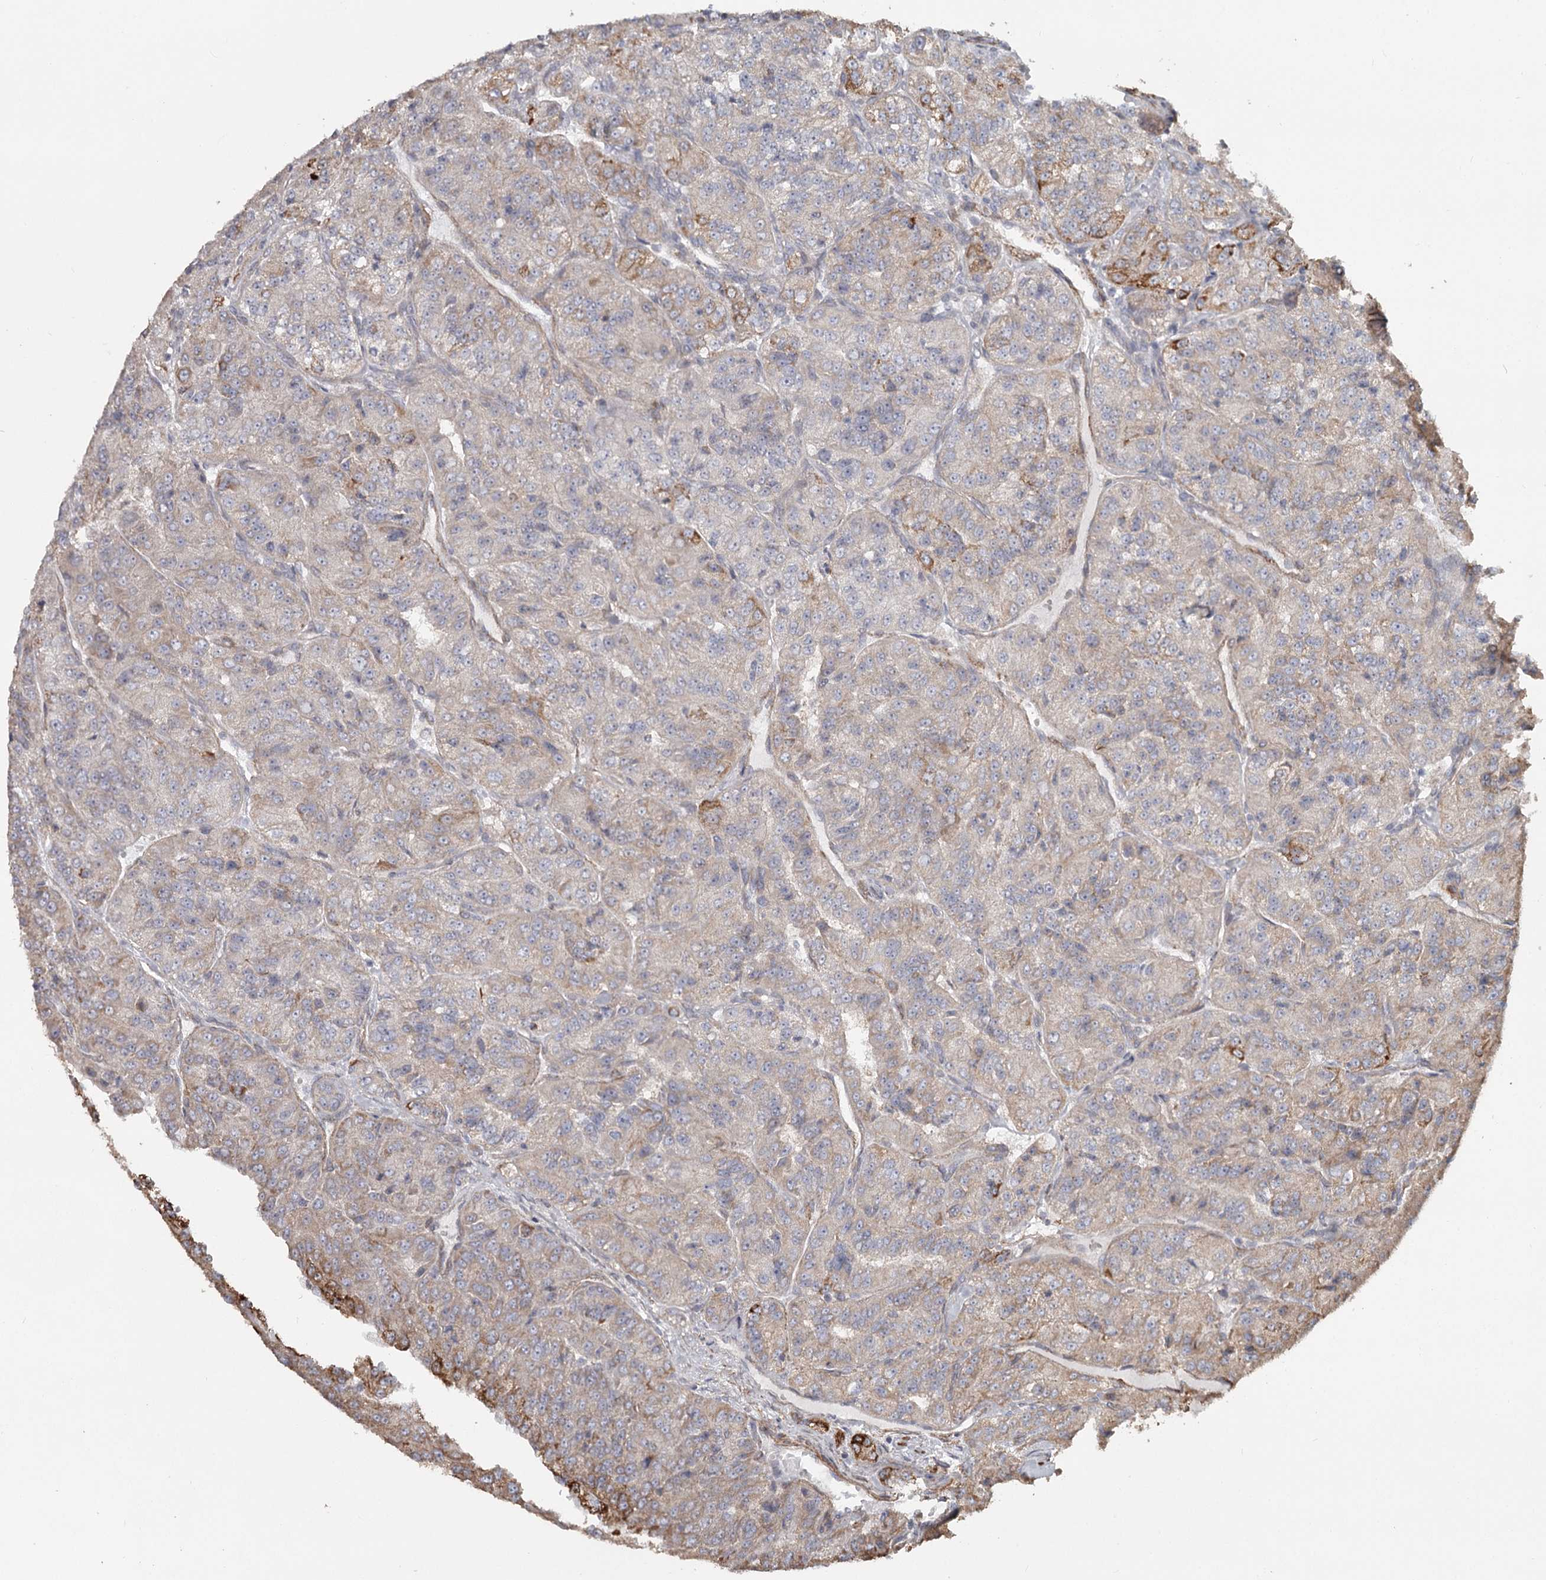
{"staining": {"intensity": "moderate", "quantity": "<25%", "location": "cytoplasmic/membranous"}, "tissue": "renal cancer", "cell_type": "Tumor cells", "image_type": "cancer", "snomed": [{"axis": "morphology", "description": "Adenocarcinoma, NOS"}, {"axis": "topography", "description": "Kidney"}], "caption": "Immunohistochemistry (IHC) histopathology image of adenocarcinoma (renal) stained for a protein (brown), which displays low levels of moderate cytoplasmic/membranous expression in about <25% of tumor cells.", "gene": "DHRS9", "patient": {"sex": "female", "age": 63}}